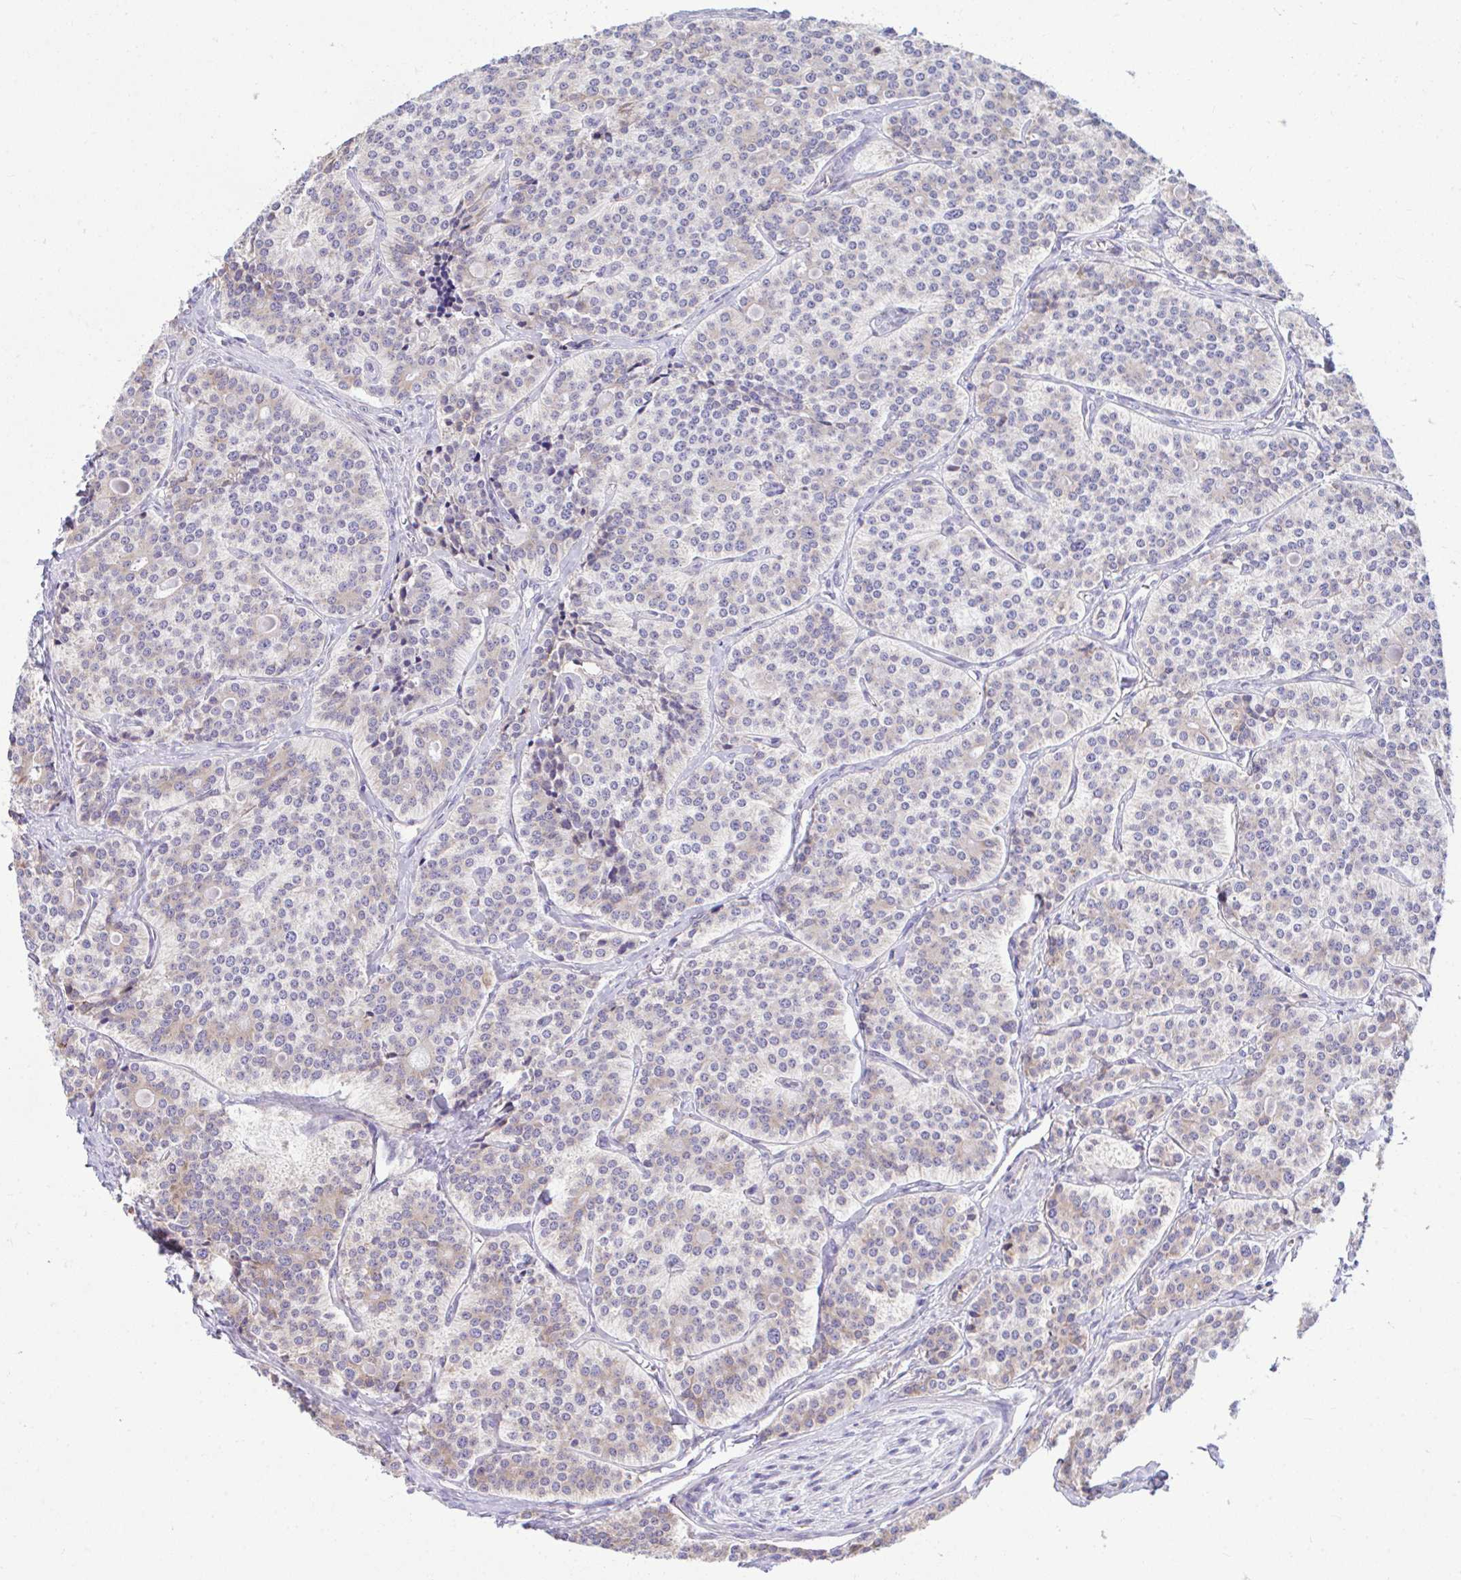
{"staining": {"intensity": "negative", "quantity": "none", "location": "none"}, "tissue": "carcinoid", "cell_type": "Tumor cells", "image_type": "cancer", "snomed": [{"axis": "morphology", "description": "Carcinoid, malignant, NOS"}, {"axis": "topography", "description": "Small intestine"}], "caption": "Carcinoid was stained to show a protein in brown. There is no significant positivity in tumor cells.", "gene": "PIGK", "patient": {"sex": "male", "age": 63}}